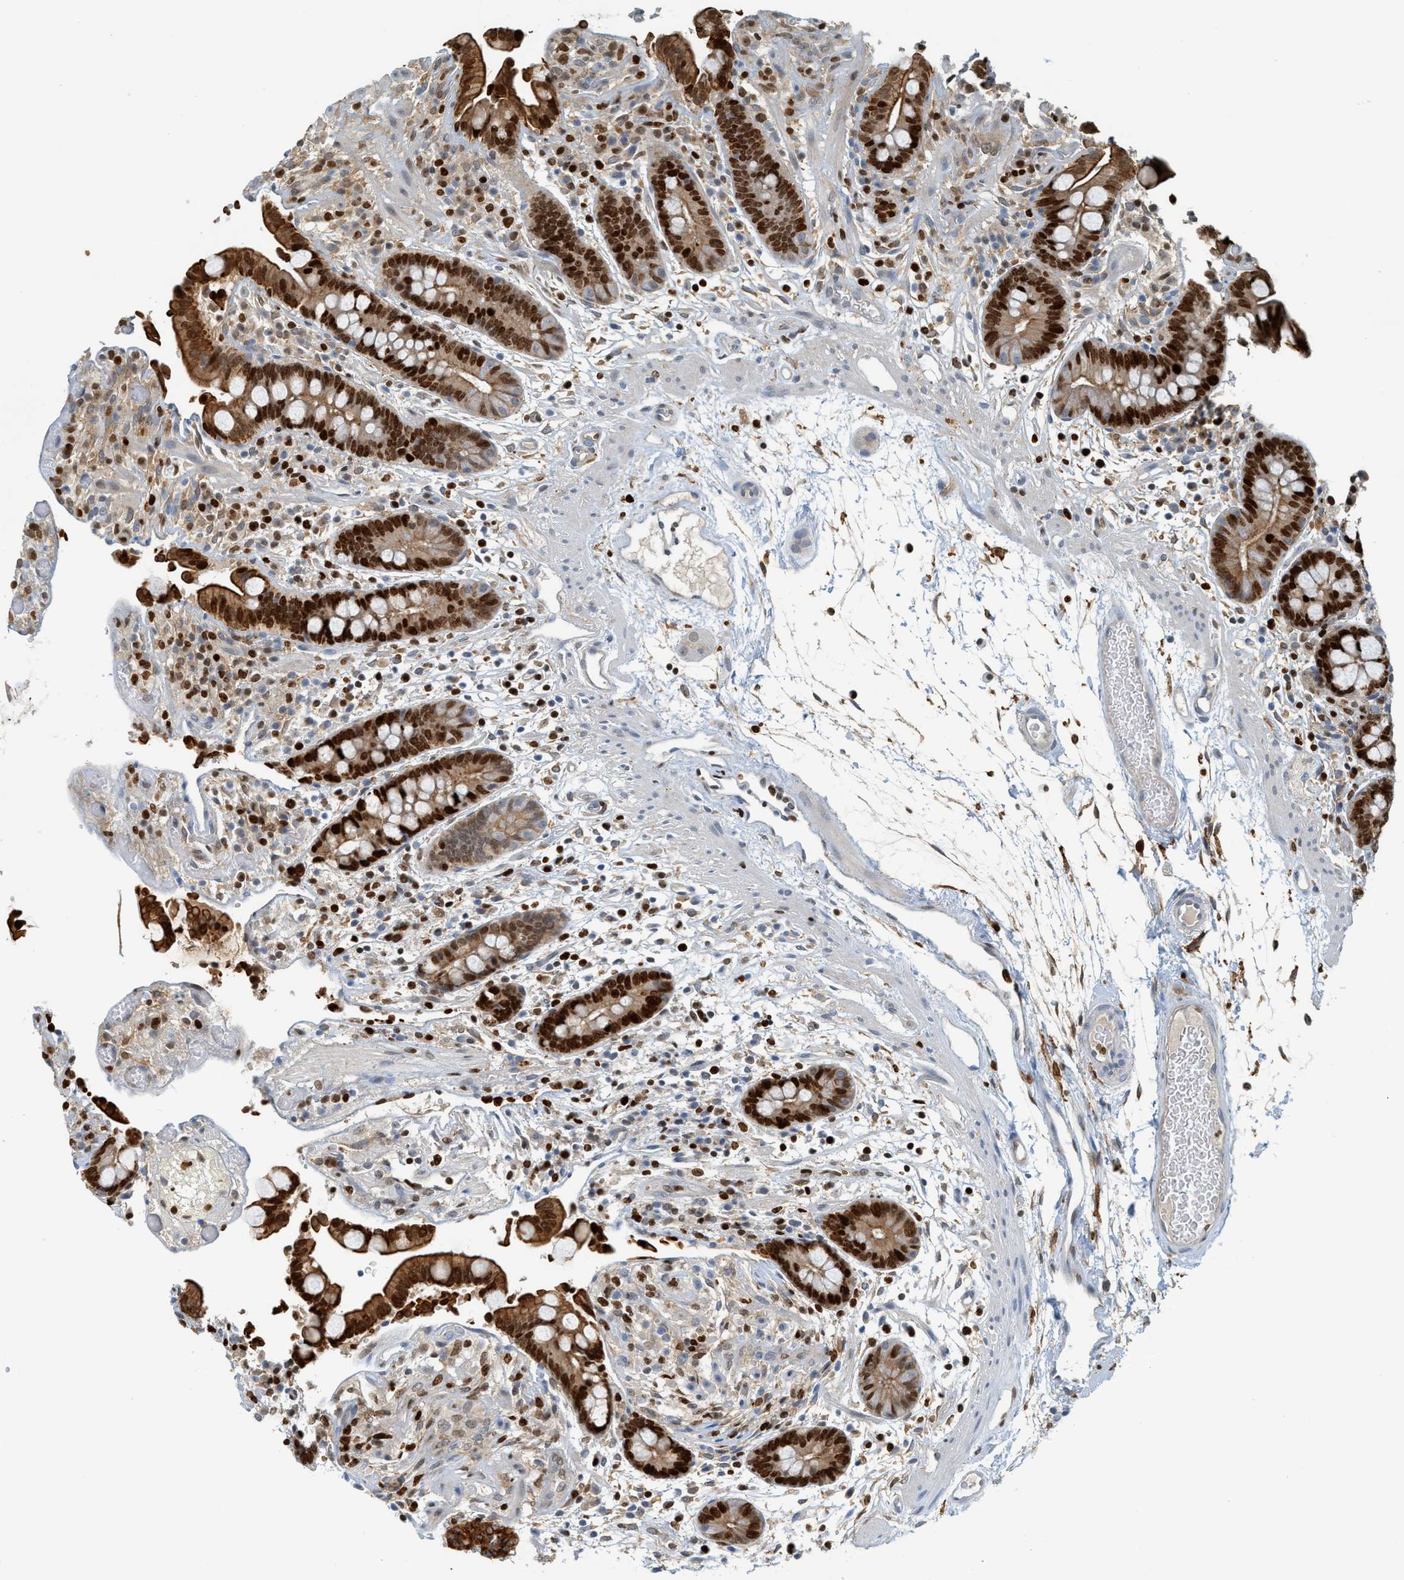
{"staining": {"intensity": "negative", "quantity": "none", "location": "none"}, "tissue": "colon", "cell_type": "Endothelial cells", "image_type": "normal", "snomed": [{"axis": "morphology", "description": "Normal tissue, NOS"}, {"axis": "topography", "description": "Colon"}], "caption": "The micrograph demonstrates no significant positivity in endothelial cells of colon.", "gene": "SH3D19", "patient": {"sex": "male", "age": 73}}